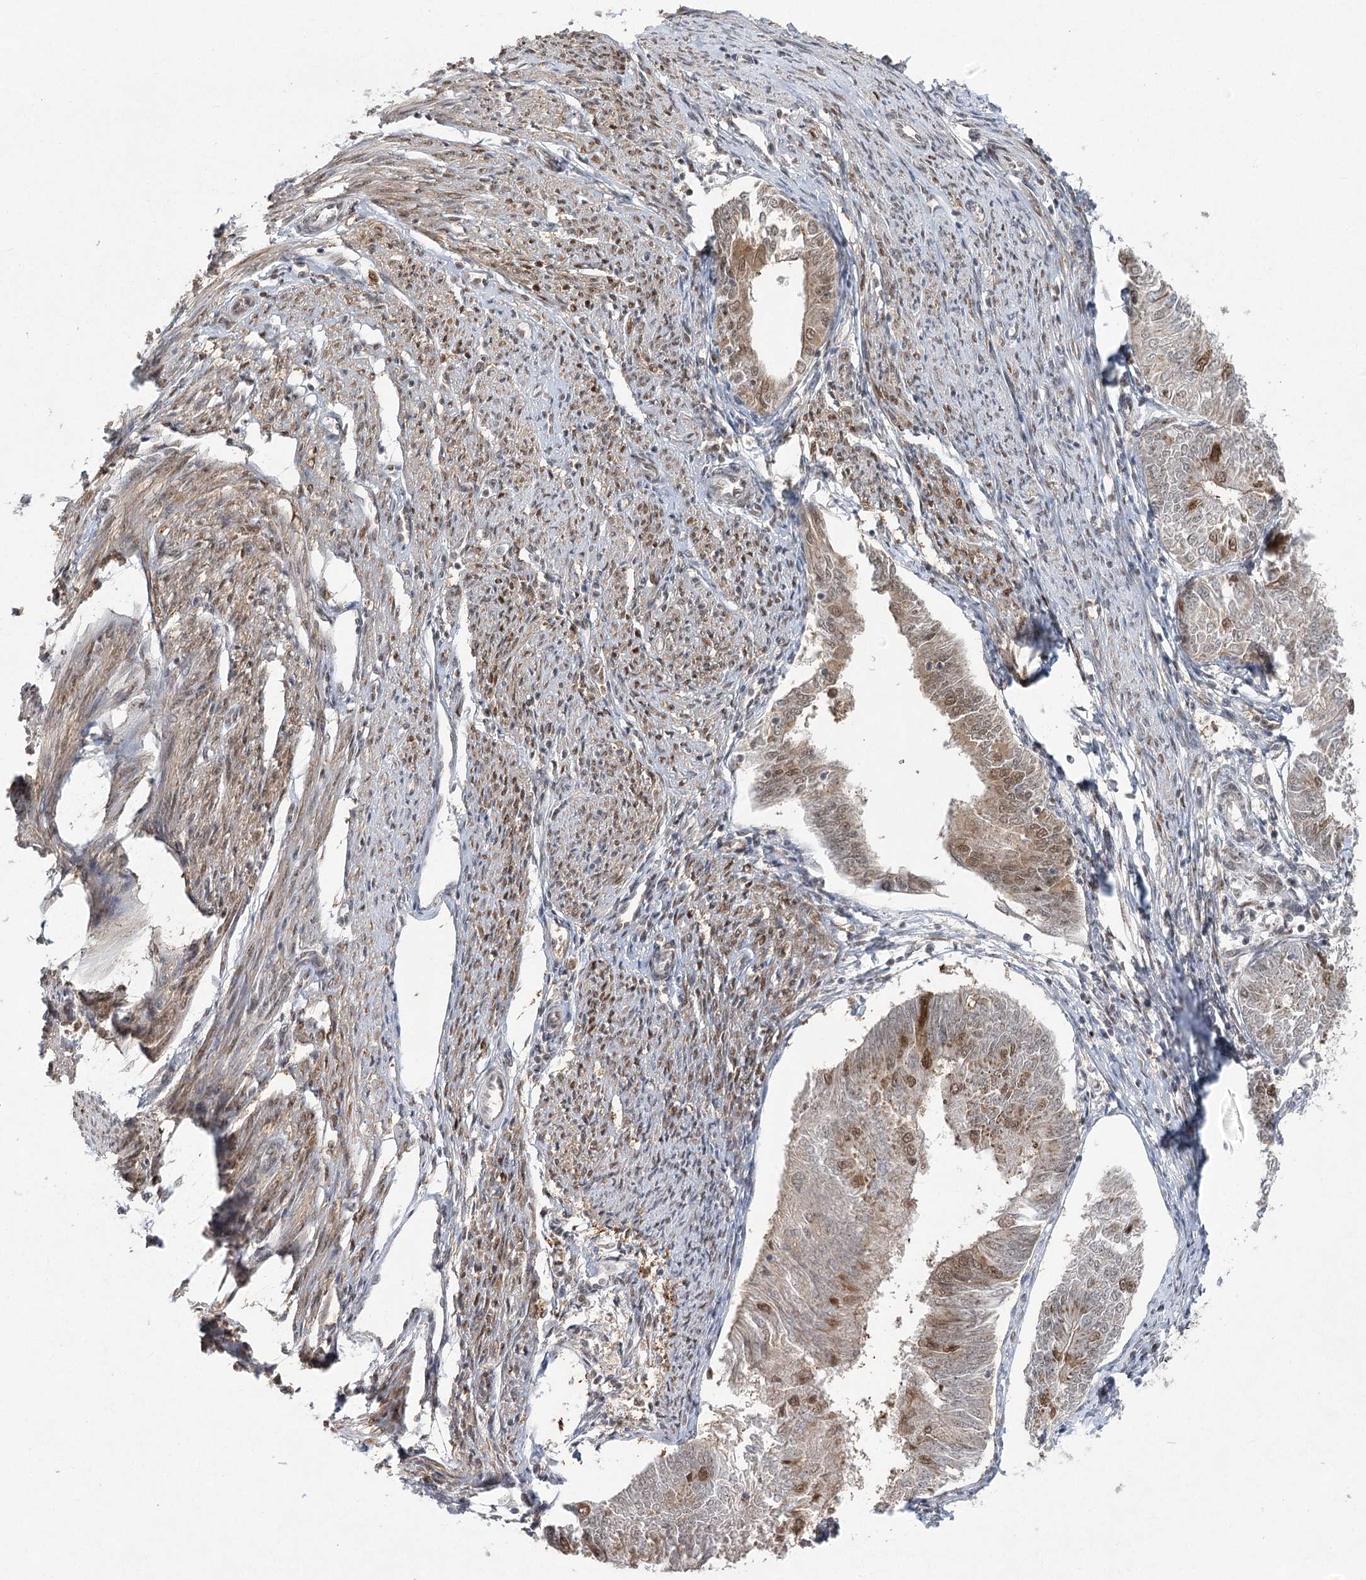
{"staining": {"intensity": "moderate", "quantity": "<25%", "location": "nuclear"}, "tissue": "endometrial cancer", "cell_type": "Tumor cells", "image_type": "cancer", "snomed": [{"axis": "morphology", "description": "Adenocarcinoma, NOS"}, {"axis": "topography", "description": "Endometrium"}], "caption": "DAB (3,3'-diaminobenzidine) immunohistochemical staining of human endometrial cancer (adenocarcinoma) exhibits moderate nuclear protein expression in about <25% of tumor cells.", "gene": "ZCCHC8", "patient": {"sex": "female", "age": 58}}